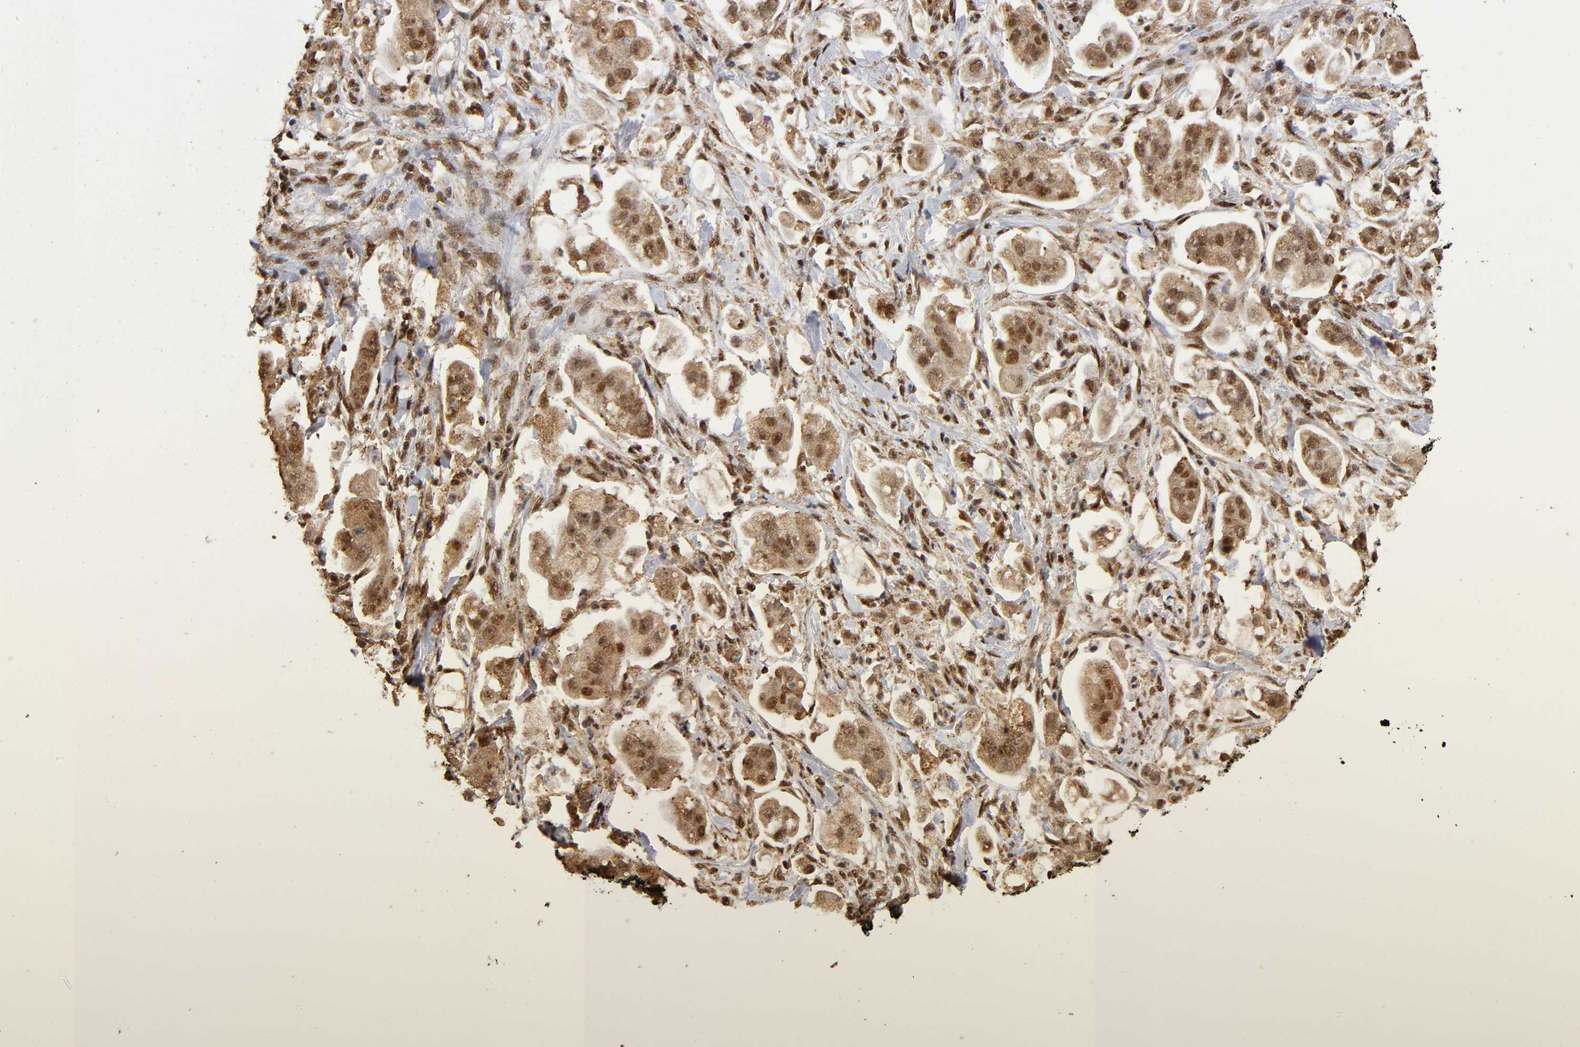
{"staining": {"intensity": "strong", "quantity": ">75%", "location": "cytoplasmic/membranous,nuclear"}, "tissue": "stomach cancer", "cell_type": "Tumor cells", "image_type": "cancer", "snomed": [{"axis": "morphology", "description": "Adenocarcinoma, NOS"}, {"axis": "topography", "description": "Stomach"}], "caption": "High-power microscopy captured an immunohistochemistry (IHC) photomicrograph of stomach cancer, revealing strong cytoplasmic/membranous and nuclear staining in approximately >75% of tumor cells. (DAB IHC, brown staining for protein, blue staining for nuclei).", "gene": "RNF122", "patient": {"sex": "male", "age": 62}}